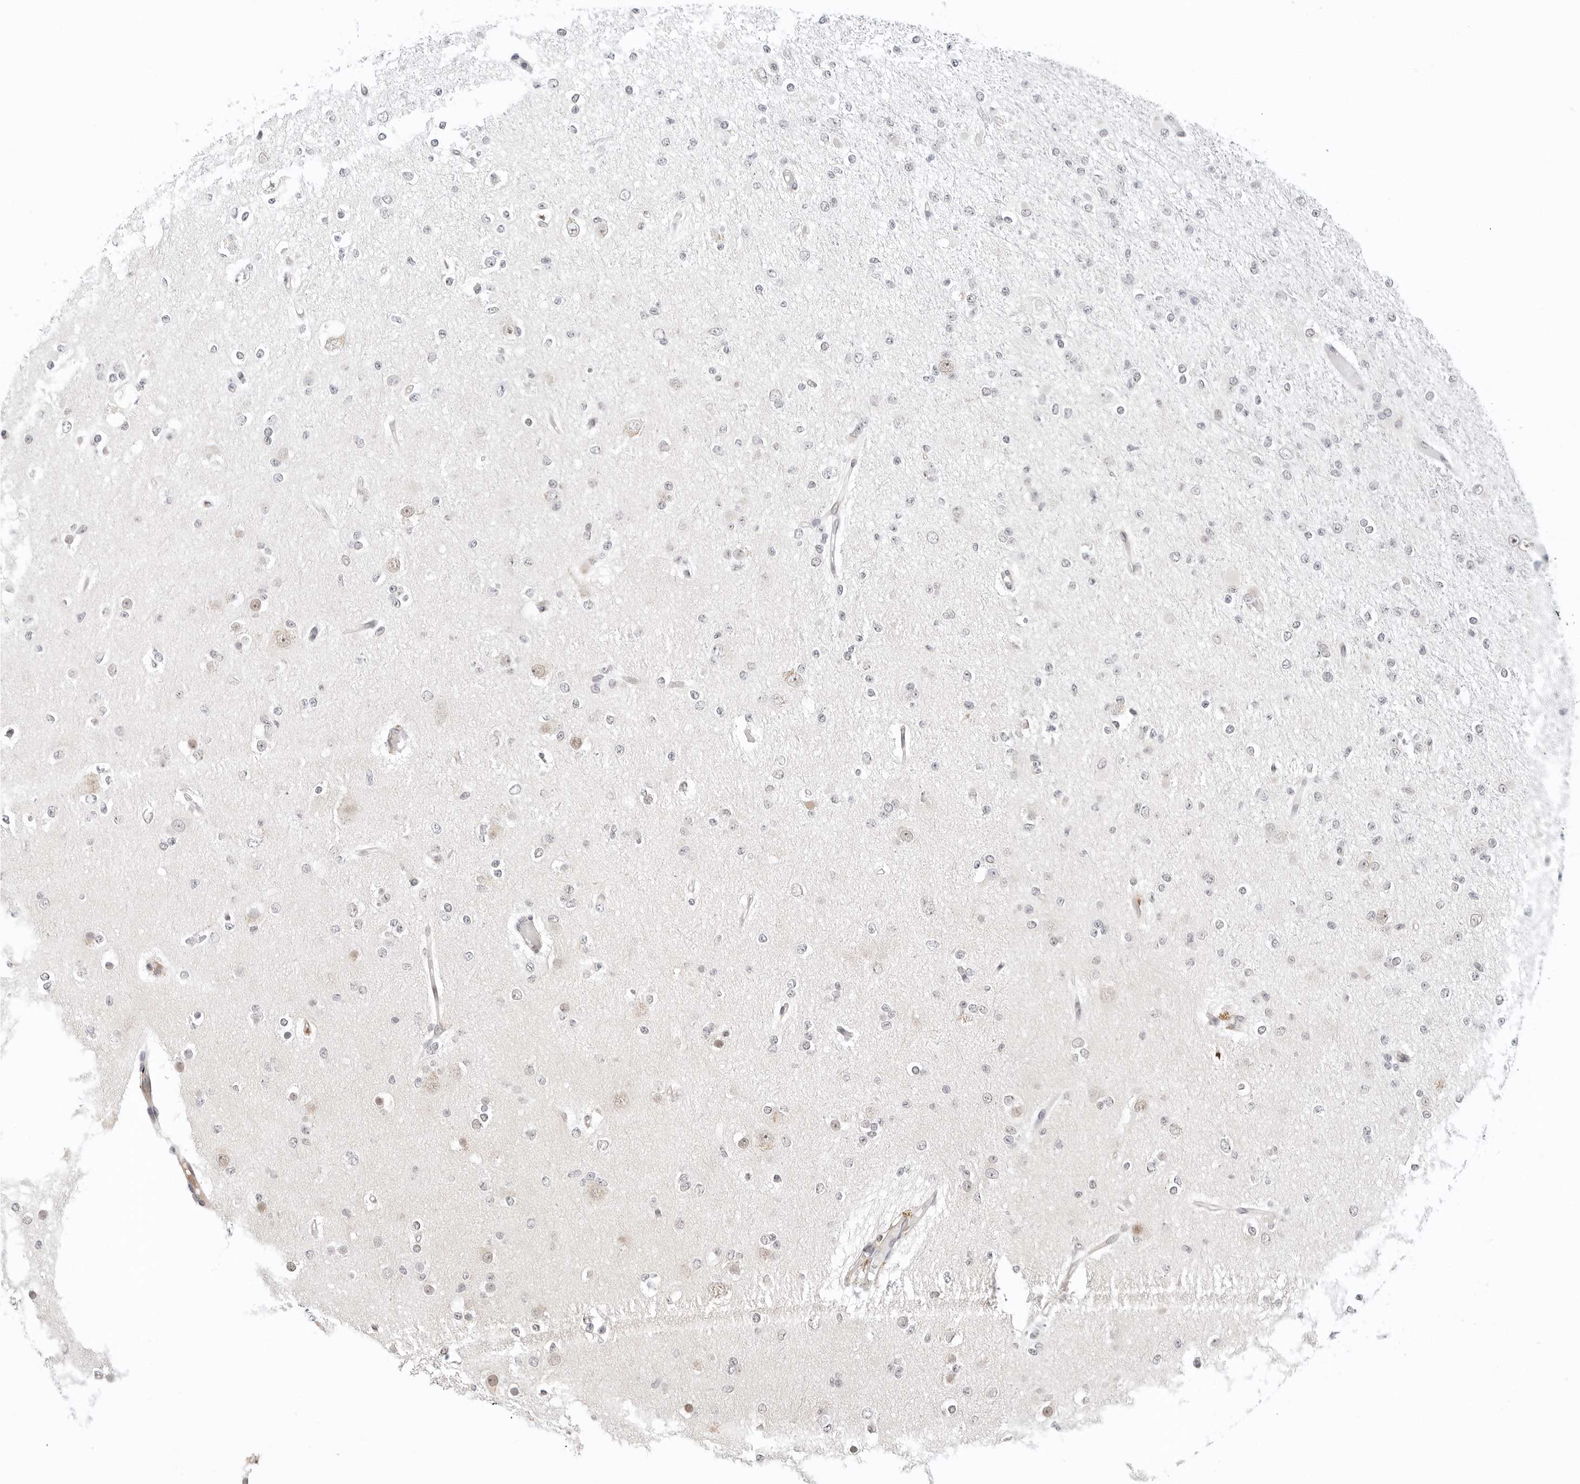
{"staining": {"intensity": "negative", "quantity": "none", "location": "none"}, "tissue": "glioma", "cell_type": "Tumor cells", "image_type": "cancer", "snomed": [{"axis": "morphology", "description": "Glioma, malignant, Low grade"}, {"axis": "topography", "description": "Brain"}], "caption": "The immunohistochemistry micrograph has no significant positivity in tumor cells of malignant glioma (low-grade) tissue.", "gene": "TSEN2", "patient": {"sex": "female", "age": 22}}